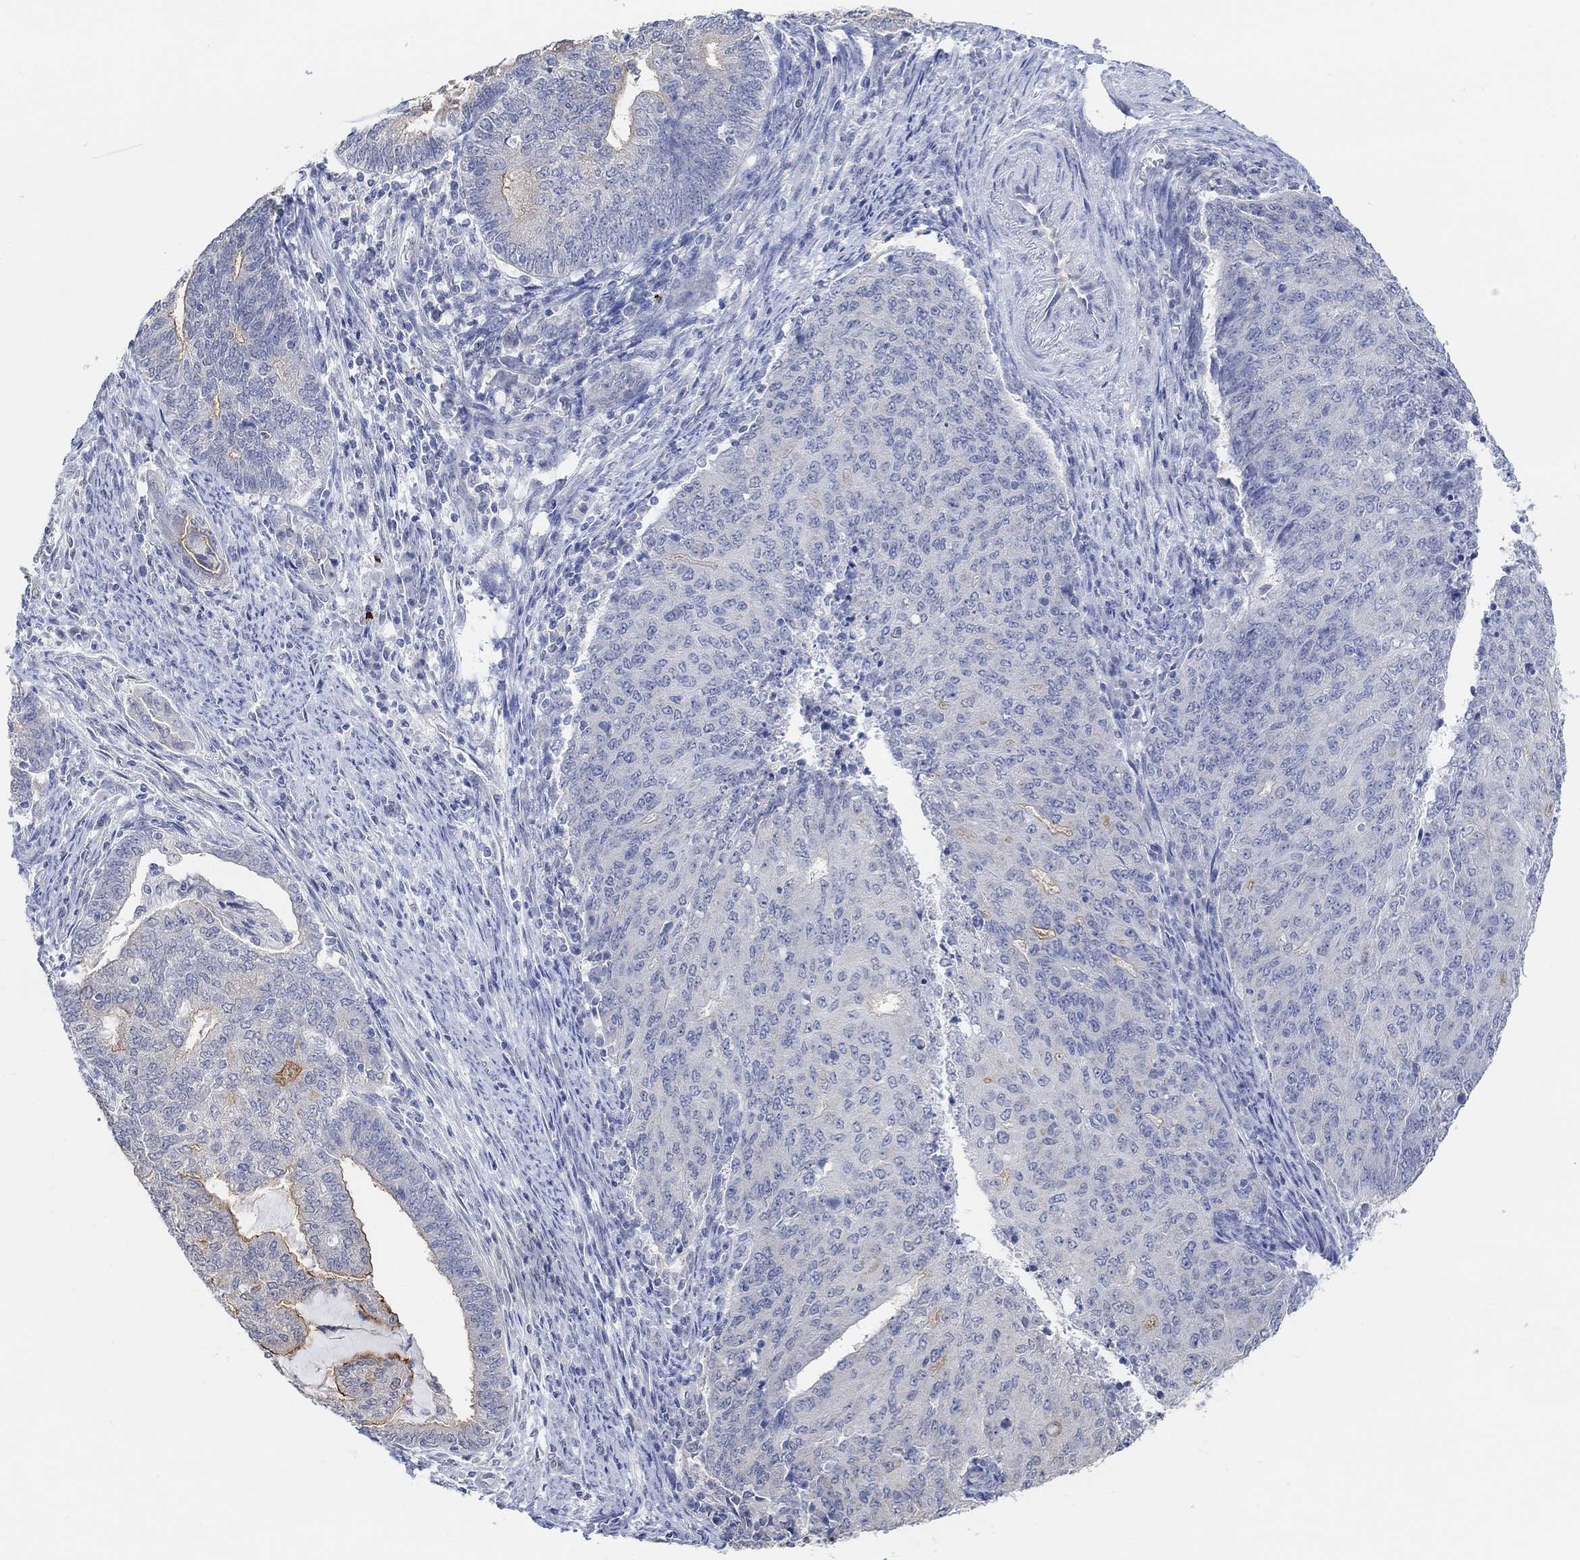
{"staining": {"intensity": "moderate", "quantity": "<25%", "location": "cytoplasmic/membranous"}, "tissue": "endometrial cancer", "cell_type": "Tumor cells", "image_type": "cancer", "snomed": [{"axis": "morphology", "description": "Adenocarcinoma, NOS"}, {"axis": "topography", "description": "Endometrium"}], "caption": "This micrograph reveals immunohistochemistry (IHC) staining of endometrial cancer (adenocarcinoma), with low moderate cytoplasmic/membranous expression in approximately <25% of tumor cells.", "gene": "MUC1", "patient": {"sex": "female", "age": 82}}